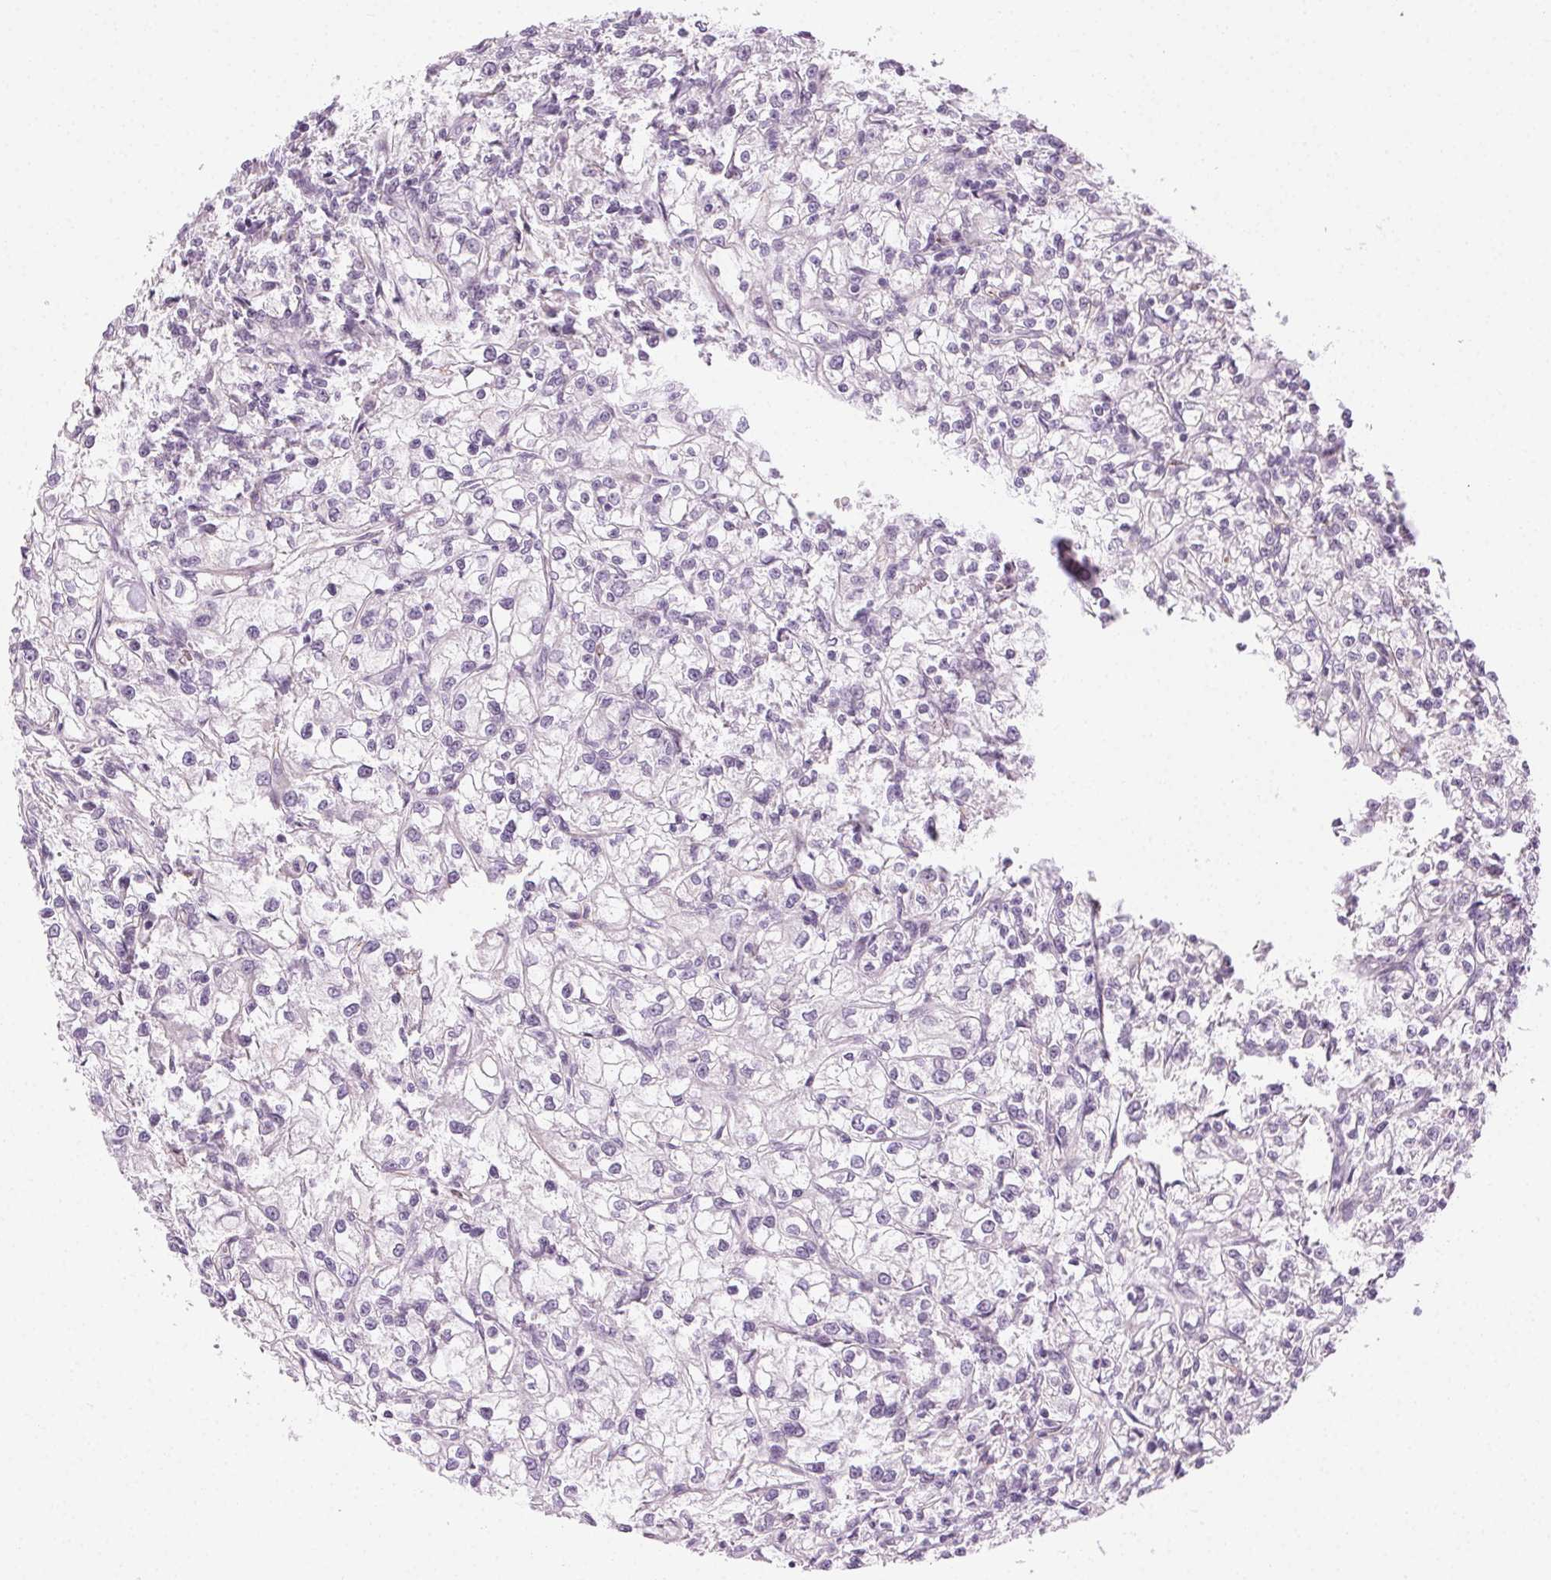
{"staining": {"intensity": "negative", "quantity": "none", "location": "none"}, "tissue": "renal cancer", "cell_type": "Tumor cells", "image_type": "cancer", "snomed": [{"axis": "morphology", "description": "Adenocarcinoma, NOS"}, {"axis": "topography", "description": "Kidney"}], "caption": "High power microscopy micrograph of an immunohistochemistry (IHC) micrograph of adenocarcinoma (renal), revealing no significant expression in tumor cells.", "gene": "AIF1L", "patient": {"sex": "female", "age": 59}}